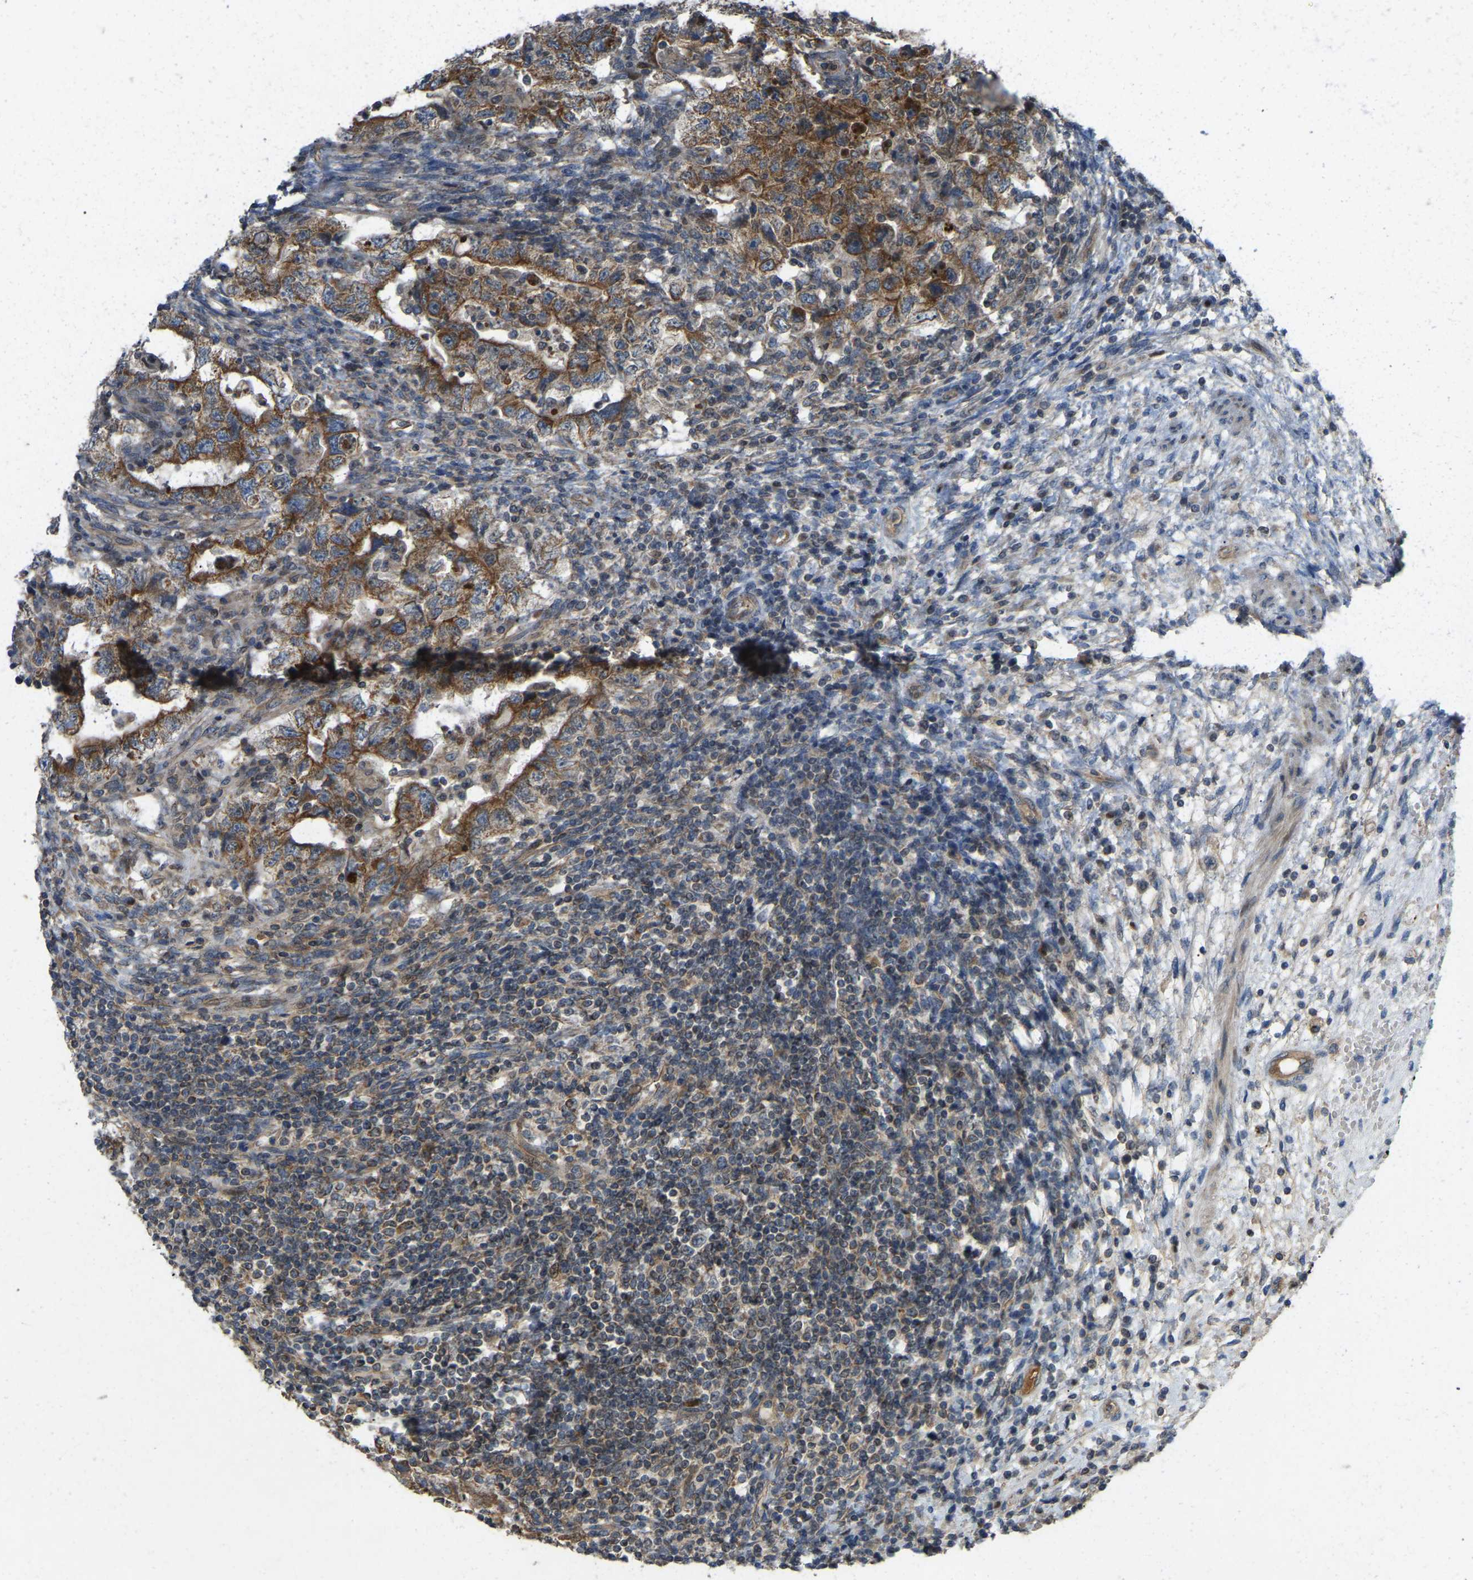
{"staining": {"intensity": "moderate", "quantity": ">75%", "location": "cytoplasmic/membranous"}, "tissue": "testis cancer", "cell_type": "Tumor cells", "image_type": "cancer", "snomed": [{"axis": "morphology", "description": "Carcinoma, Embryonal, NOS"}, {"axis": "topography", "description": "Testis"}], "caption": "Immunohistochemistry (IHC) staining of testis embryonal carcinoma, which reveals medium levels of moderate cytoplasmic/membranous expression in about >75% of tumor cells indicating moderate cytoplasmic/membranous protein staining. The staining was performed using DAB (brown) for protein detection and nuclei were counterstained in hematoxylin (blue).", "gene": "C21orf91", "patient": {"sex": "male", "age": 26}}